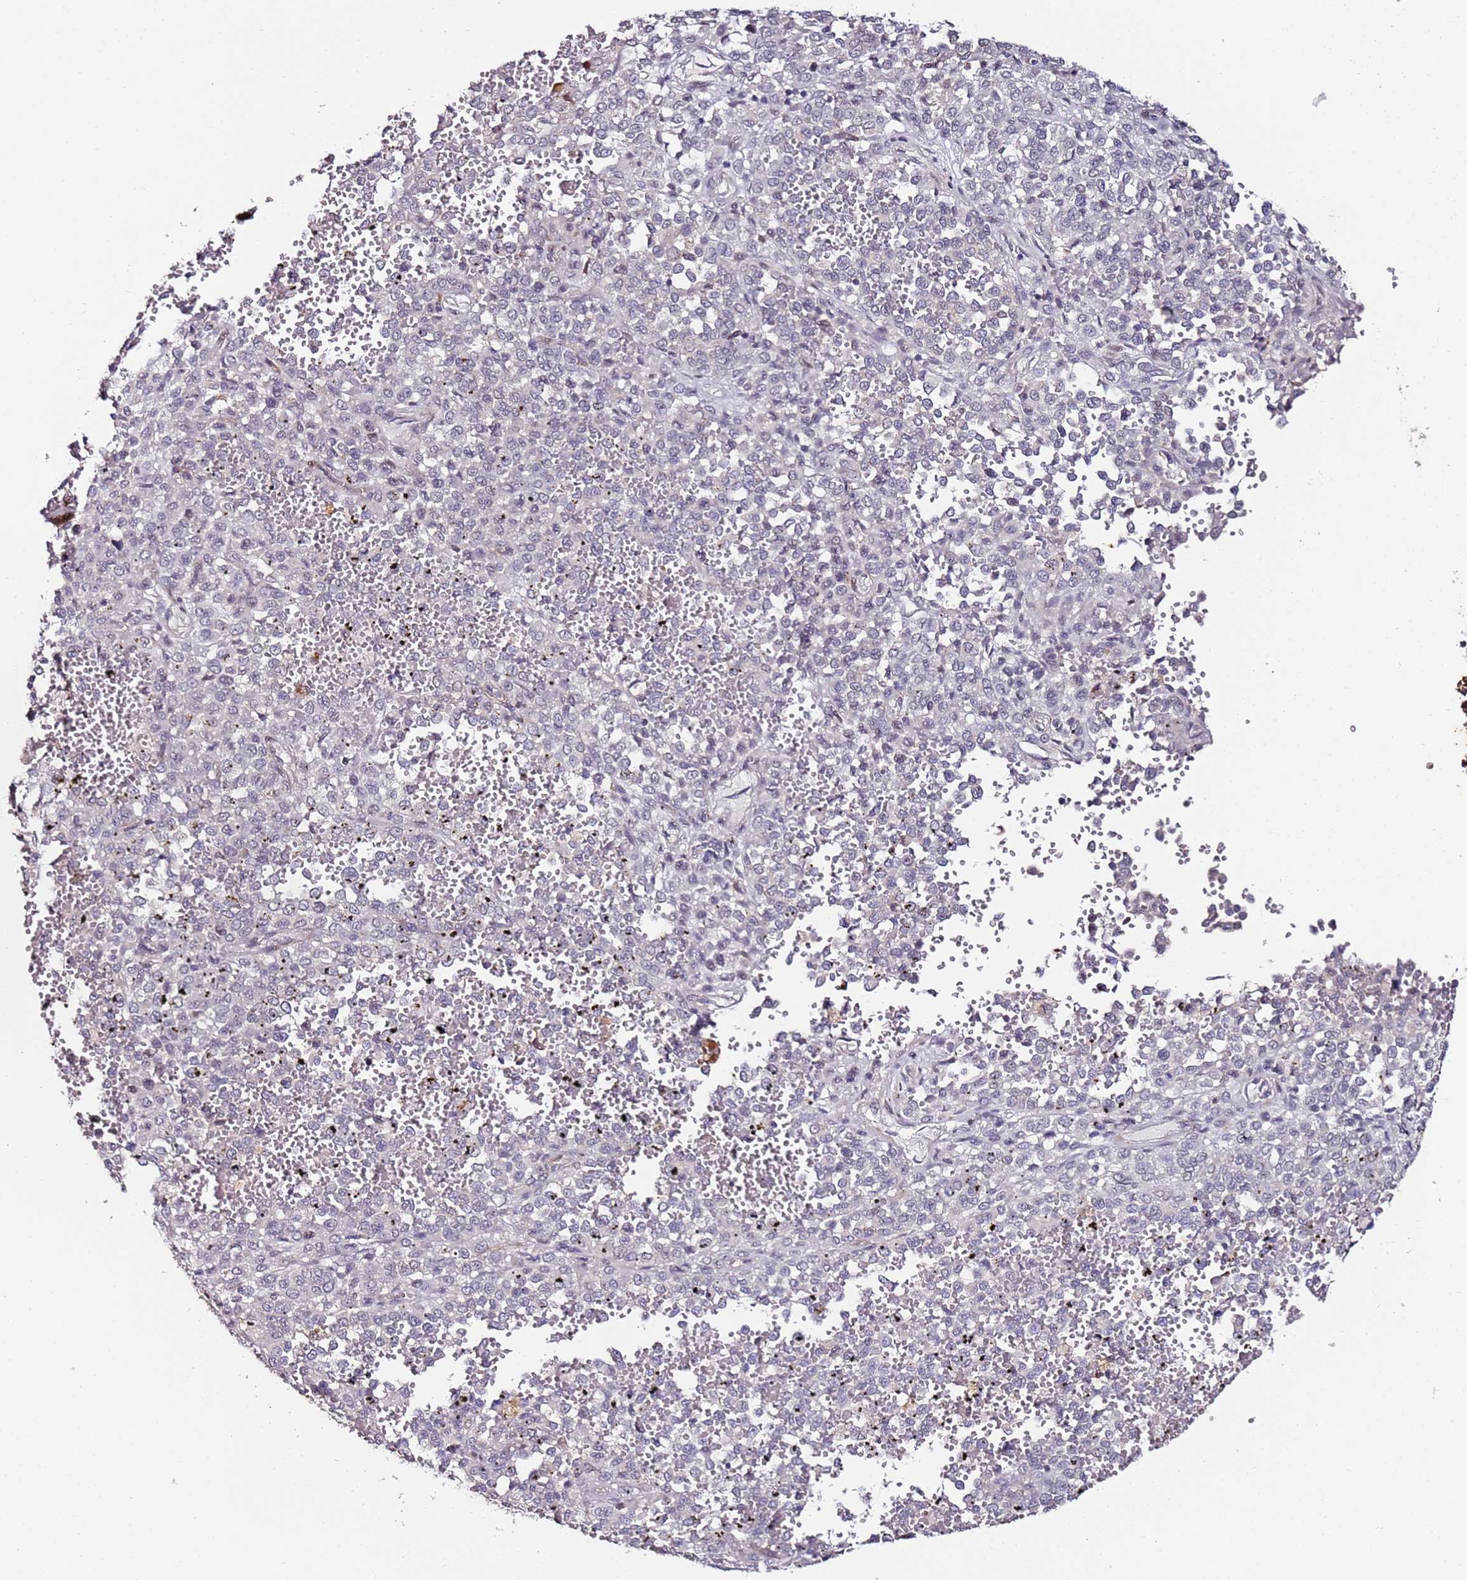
{"staining": {"intensity": "negative", "quantity": "none", "location": "none"}, "tissue": "melanoma", "cell_type": "Tumor cells", "image_type": "cancer", "snomed": [{"axis": "morphology", "description": "Malignant melanoma, Metastatic site"}, {"axis": "topography", "description": "Pancreas"}], "caption": "Immunohistochemistry (IHC) of malignant melanoma (metastatic site) shows no staining in tumor cells.", "gene": "DUSP28", "patient": {"sex": "female", "age": 30}}